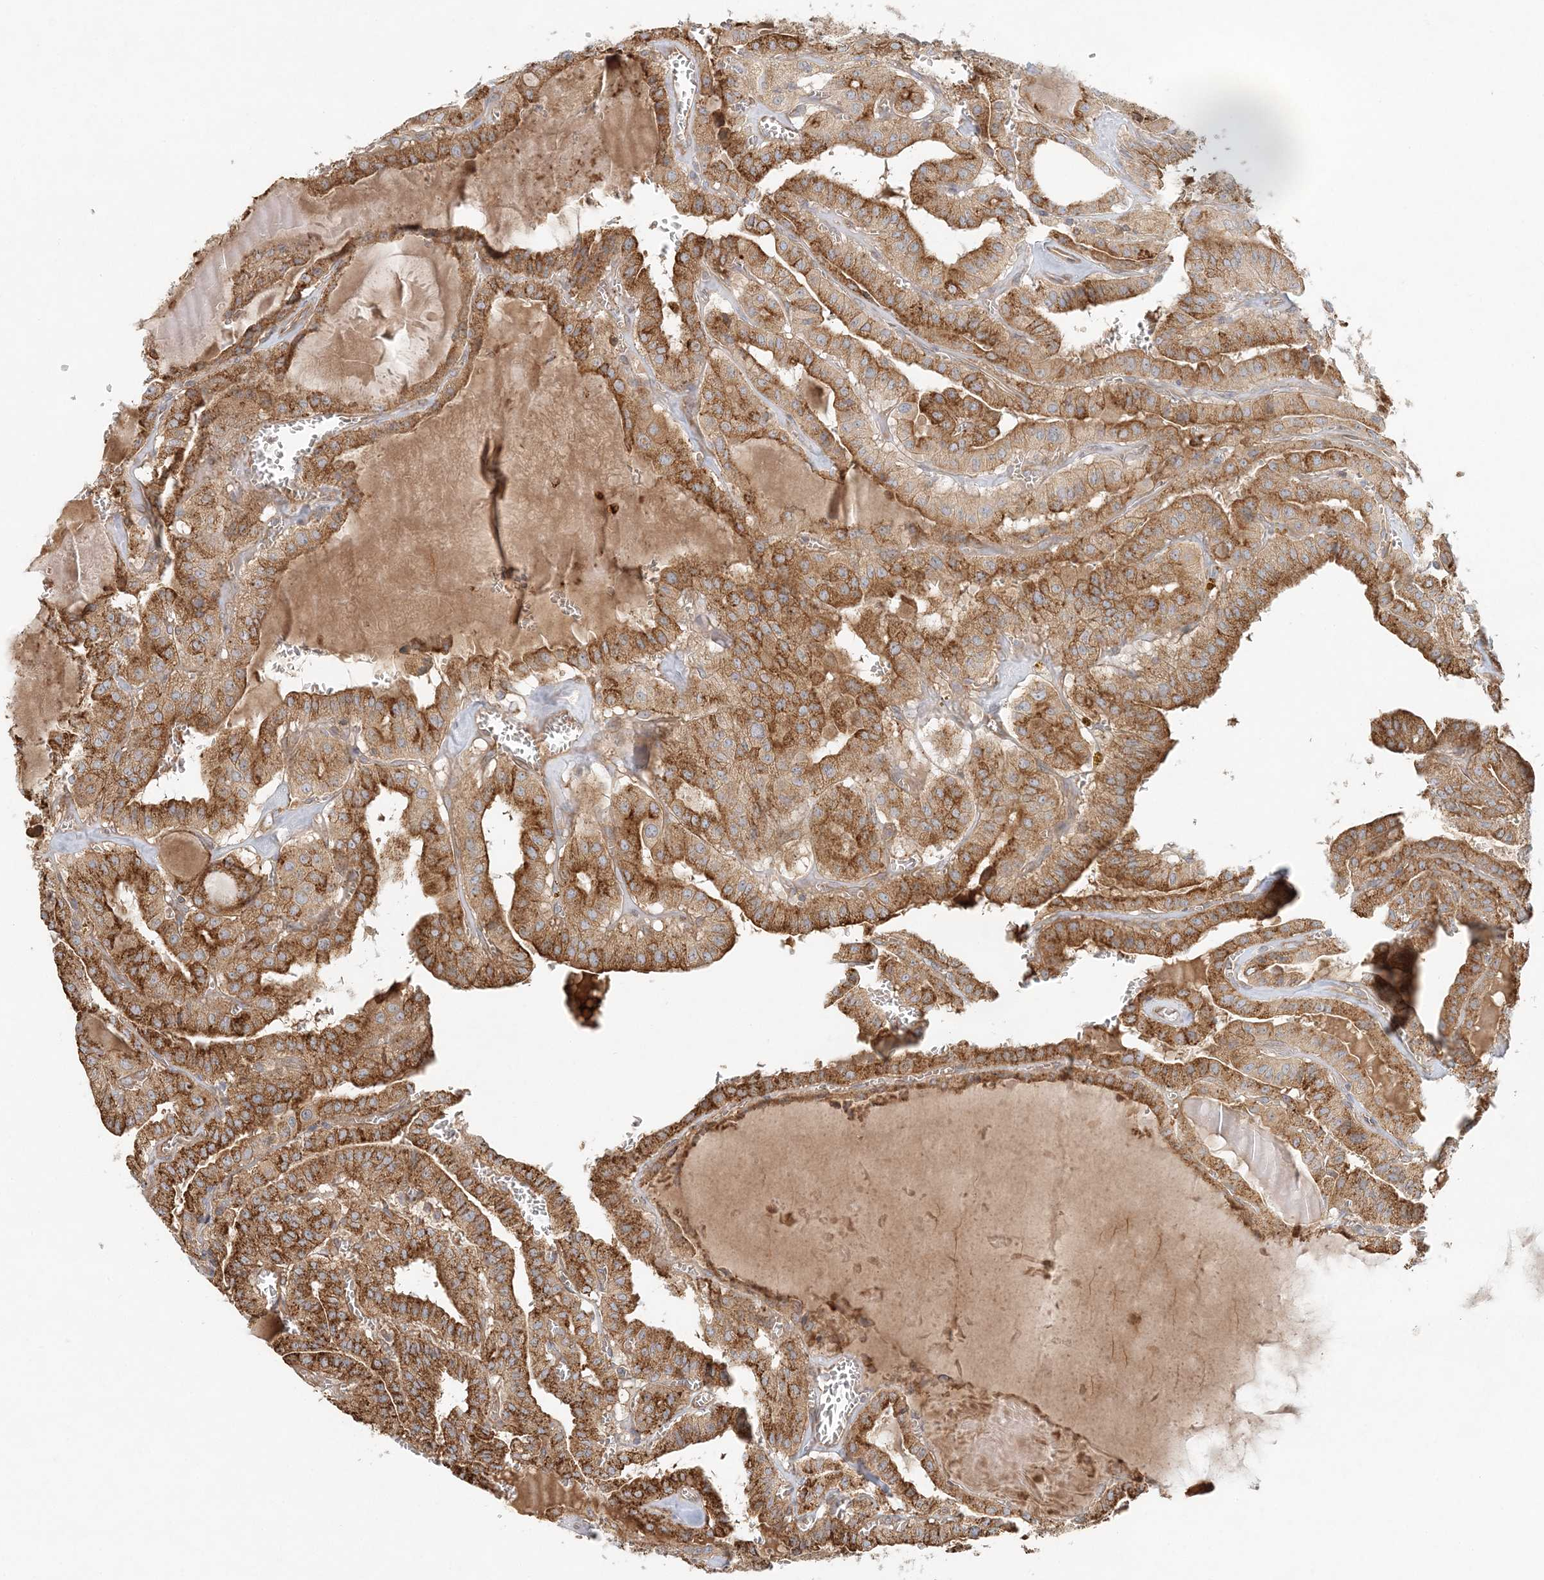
{"staining": {"intensity": "strong", "quantity": ">75%", "location": "cytoplasmic/membranous"}, "tissue": "thyroid cancer", "cell_type": "Tumor cells", "image_type": "cancer", "snomed": [{"axis": "morphology", "description": "Papillary adenocarcinoma, NOS"}, {"axis": "topography", "description": "Thyroid gland"}], "caption": "Thyroid papillary adenocarcinoma stained with a protein marker reveals strong staining in tumor cells.", "gene": "KIAA0232", "patient": {"sex": "male", "age": 52}}